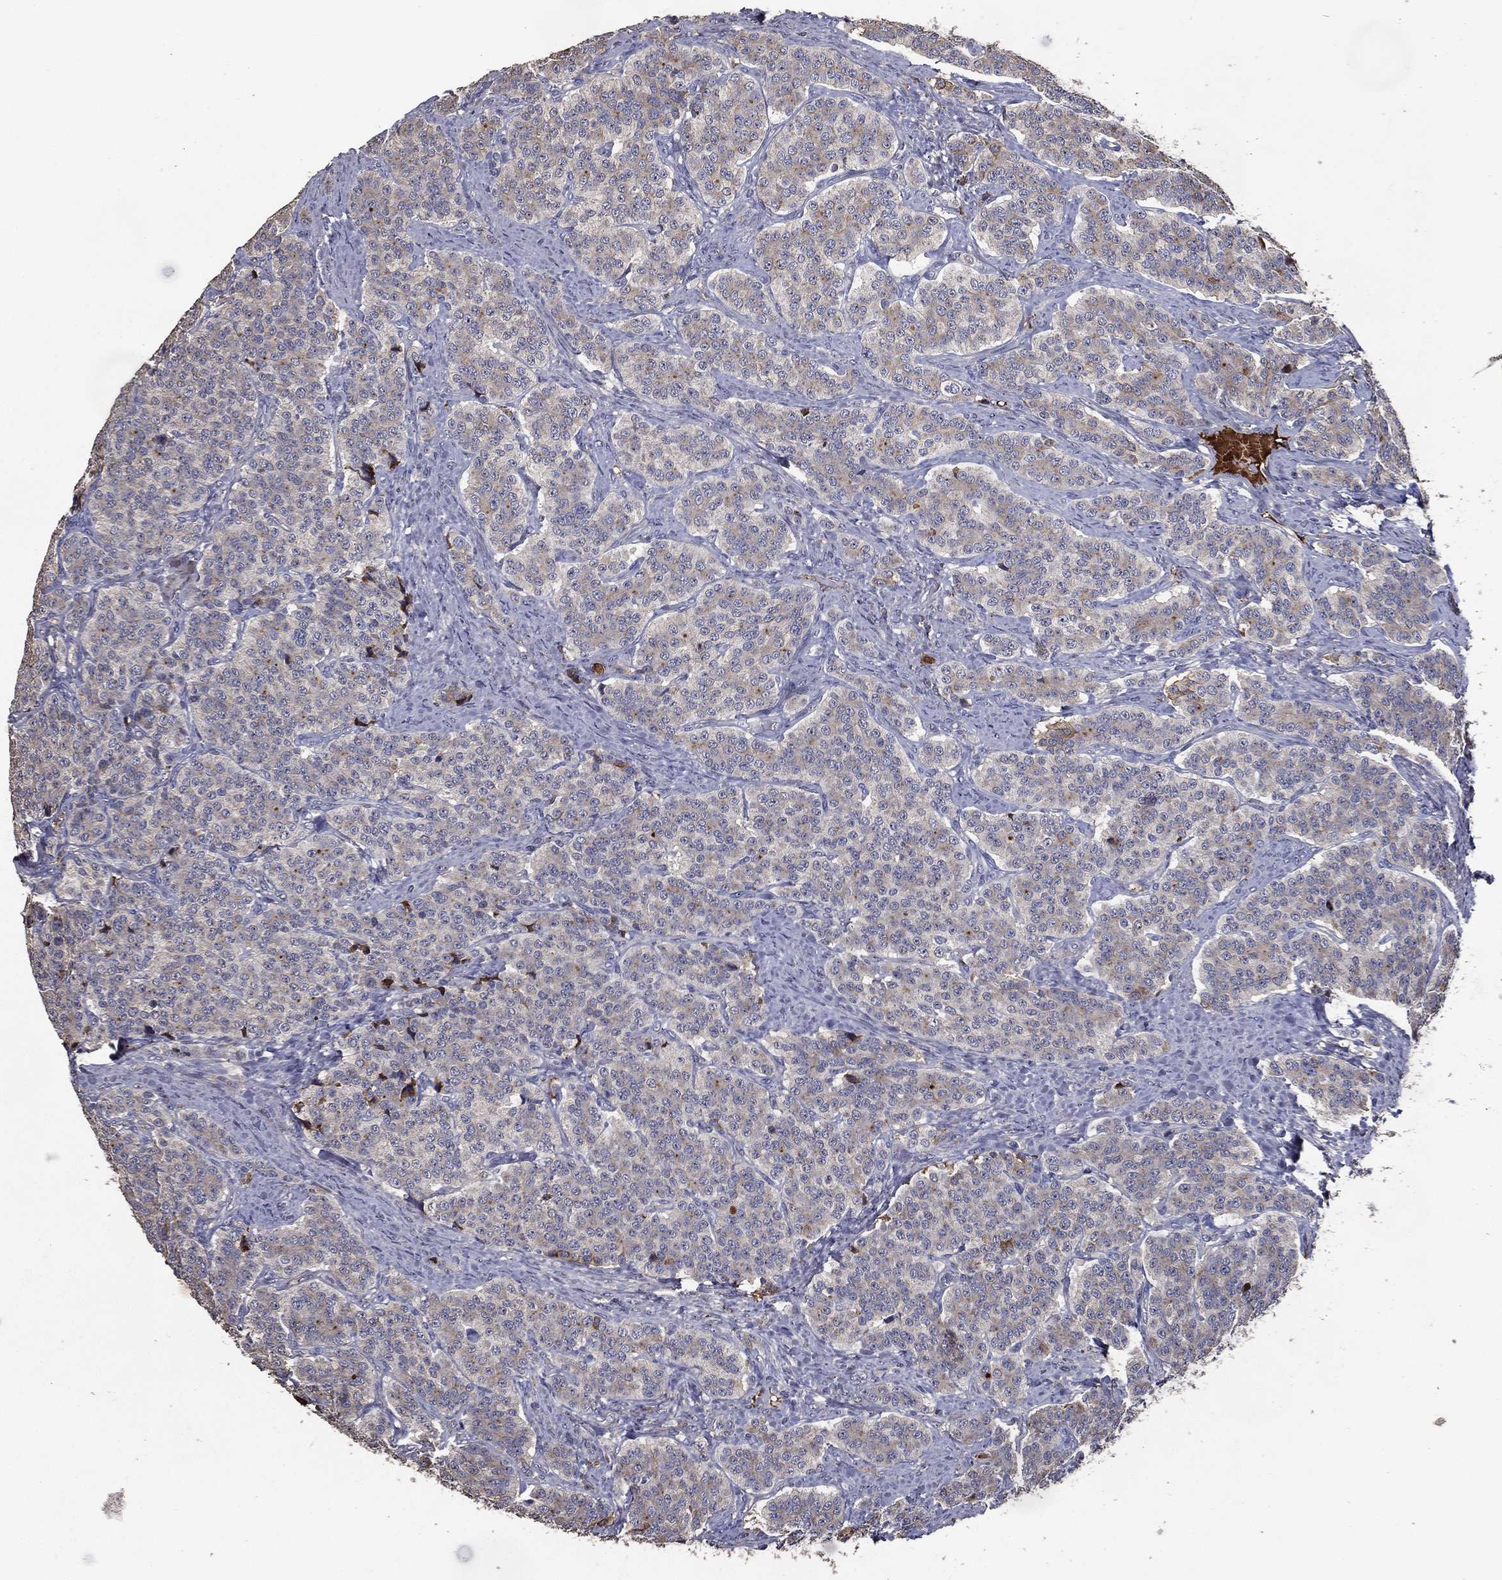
{"staining": {"intensity": "negative", "quantity": "none", "location": "none"}, "tissue": "carcinoid", "cell_type": "Tumor cells", "image_type": "cancer", "snomed": [{"axis": "morphology", "description": "Carcinoid, malignant, NOS"}, {"axis": "topography", "description": "Small intestine"}], "caption": "Tumor cells are negative for brown protein staining in carcinoid (malignant).", "gene": "EFNA1", "patient": {"sex": "female", "age": 58}}